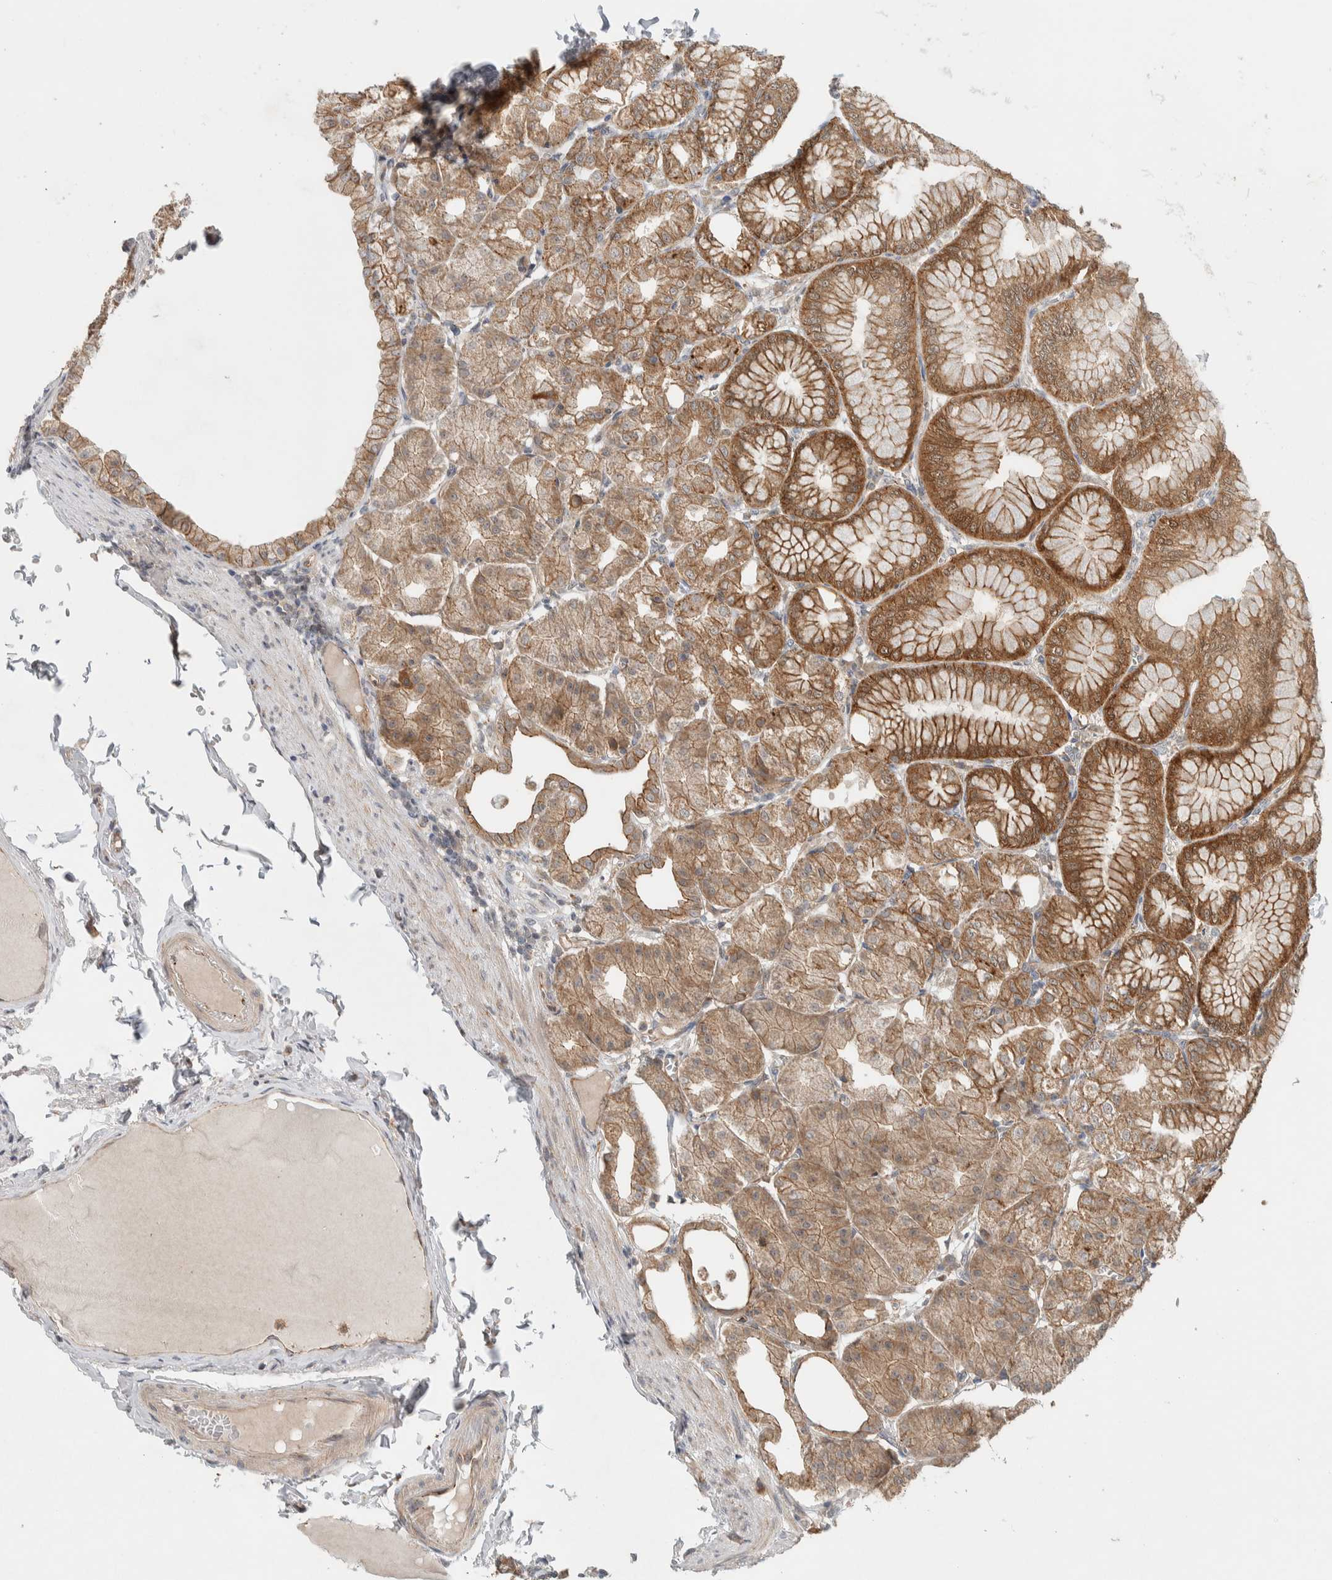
{"staining": {"intensity": "moderate", "quantity": ">75%", "location": "cytoplasmic/membranous"}, "tissue": "stomach", "cell_type": "Glandular cells", "image_type": "normal", "snomed": [{"axis": "morphology", "description": "Normal tissue, NOS"}, {"axis": "topography", "description": "Stomach, lower"}], "caption": "Stomach stained with a protein marker displays moderate staining in glandular cells.", "gene": "DEPTOR", "patient": {"sex": "male", "age": 71}}